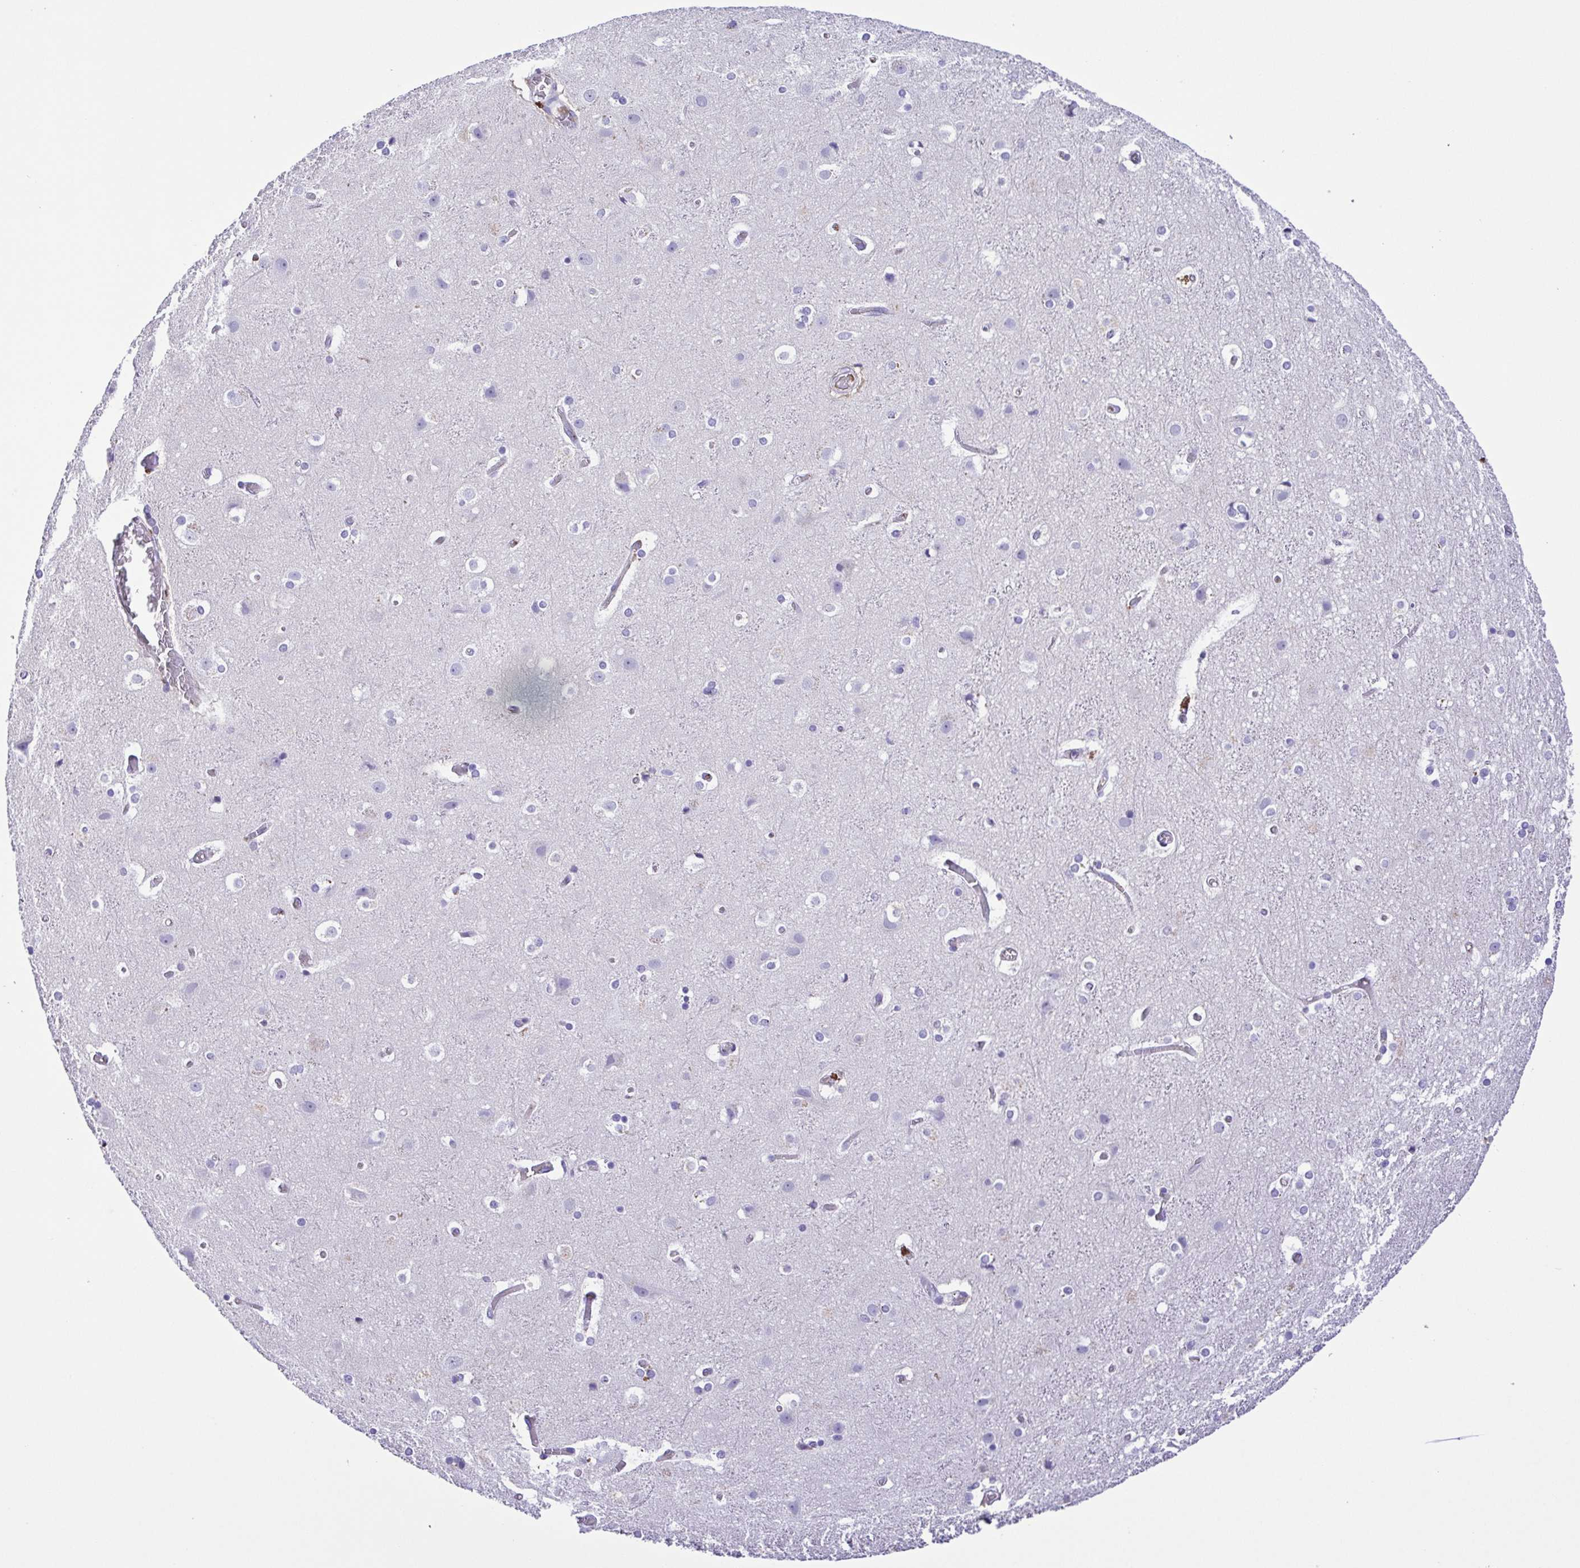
{"staining": {"intensity": "negative", "quantity": "none", "location": "none"}, "tissue": "cerebral cortex", "cell_type": "Endothelial cells", "image_type": "normal", "snomed": [{"axis": "morphology", "description": "Normal tissue, NOS"}, {"axis": "topography", "description": "Cerebral cortex"}], "caption": "Immunohistochemistry (IHC) image of benign human cerebral cortex stained for a protein (brown), which demonstrates no expression in endothelial cells.", "gene": "IGFL1", "patient": {"sex": "female", "age": 52}}